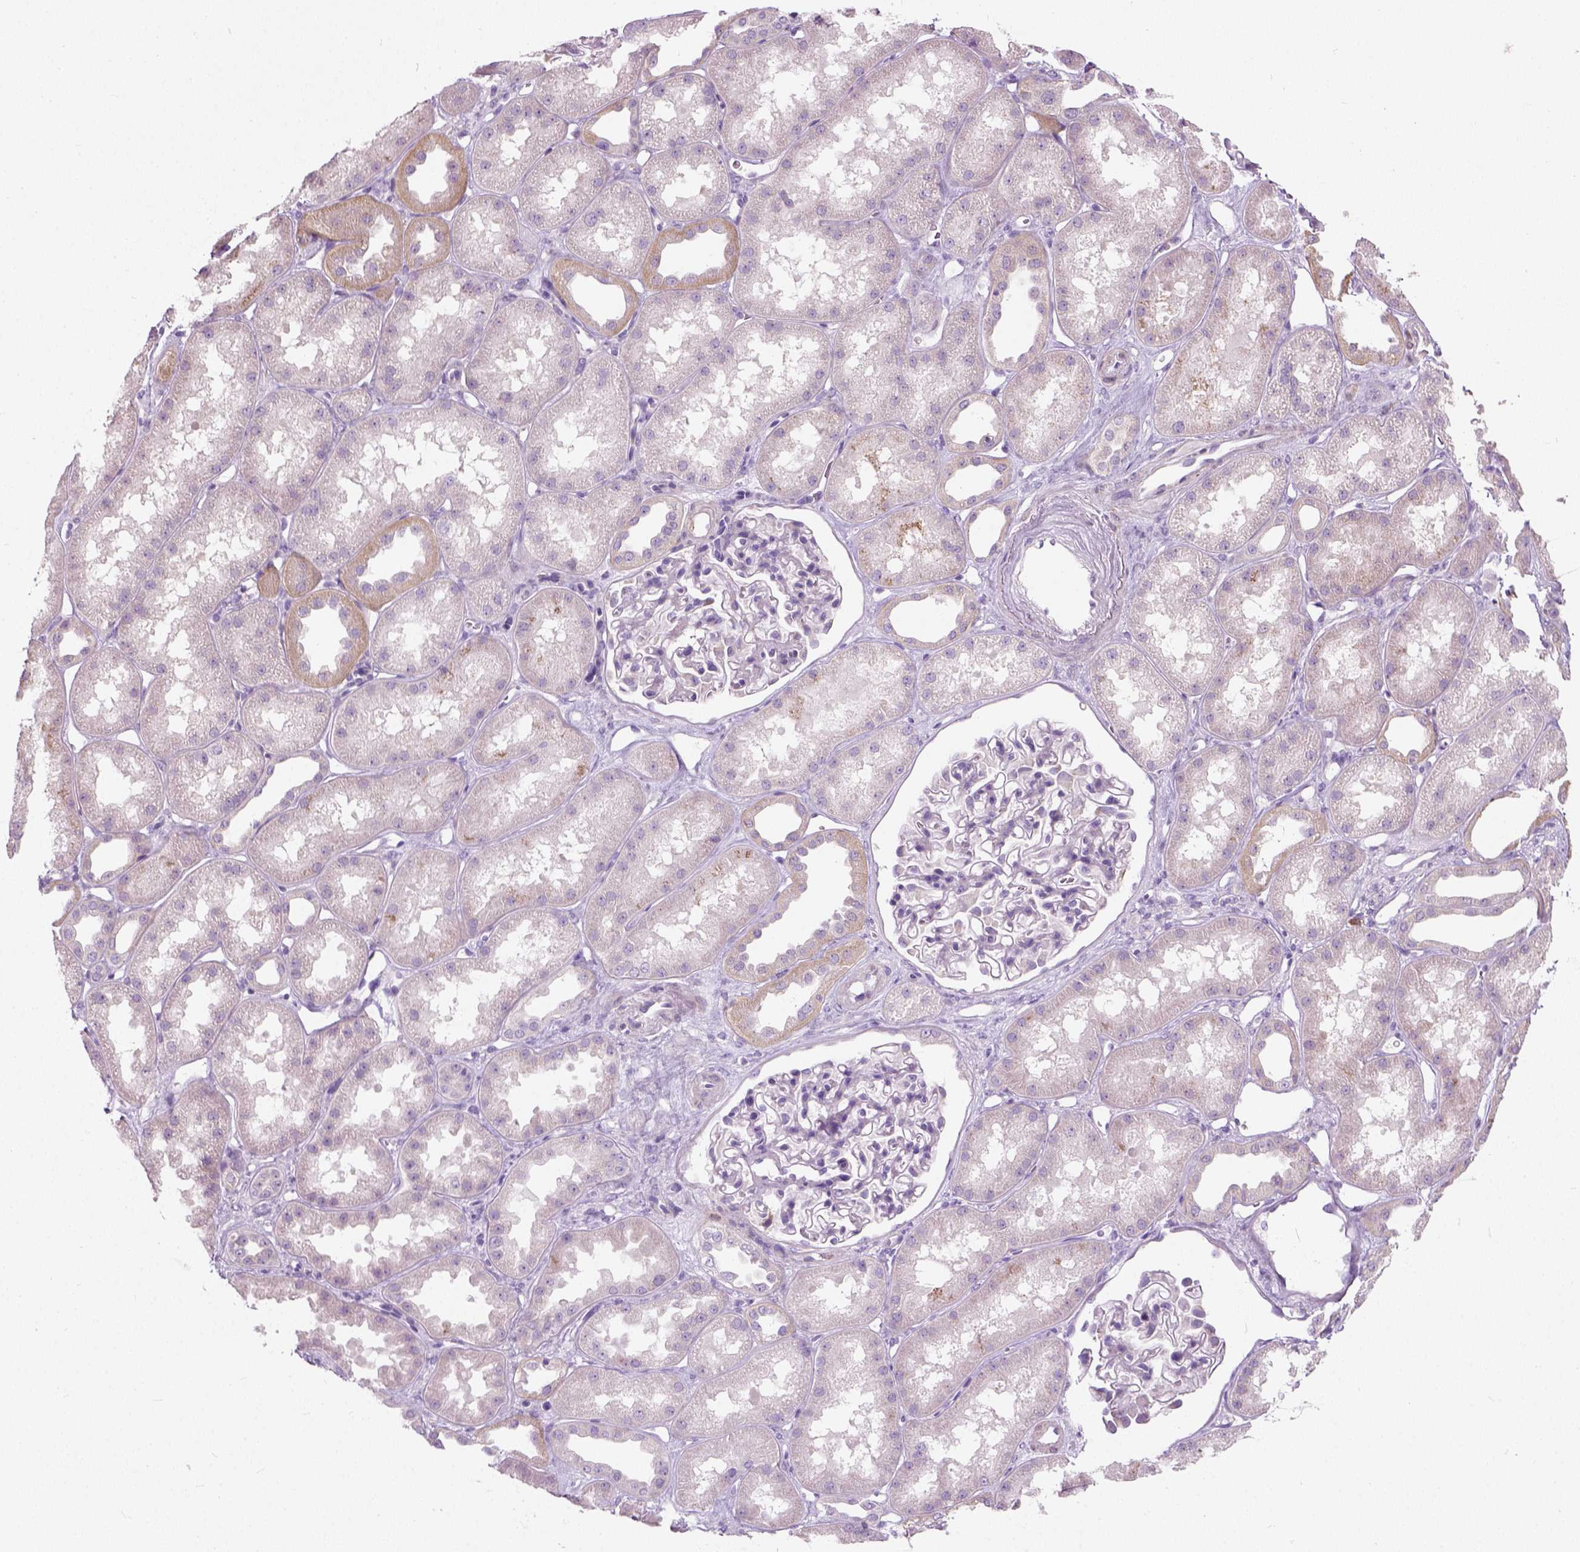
{"staining": {"intensity": "negative", "quantity": "none", "location": "none"}, "tissue": "kidney", "cell_type": "Cells in glomeruli", "image_type": "normal", "snomed": [{"axis": "morphology", "description": "Normal tissue, NOS"}, {"axis": "topography", "description": "Kidney"}], "caption": "The immunohistochemistry (IHC) micrograph has no significant positivity in cells in glomeruli of kidney. (DAB (3,3'-diaminobenzidine) immunohistochemistry, high magnification).", "gene": "TRIM72", "patient": {"sex": "male", "age": 61}}